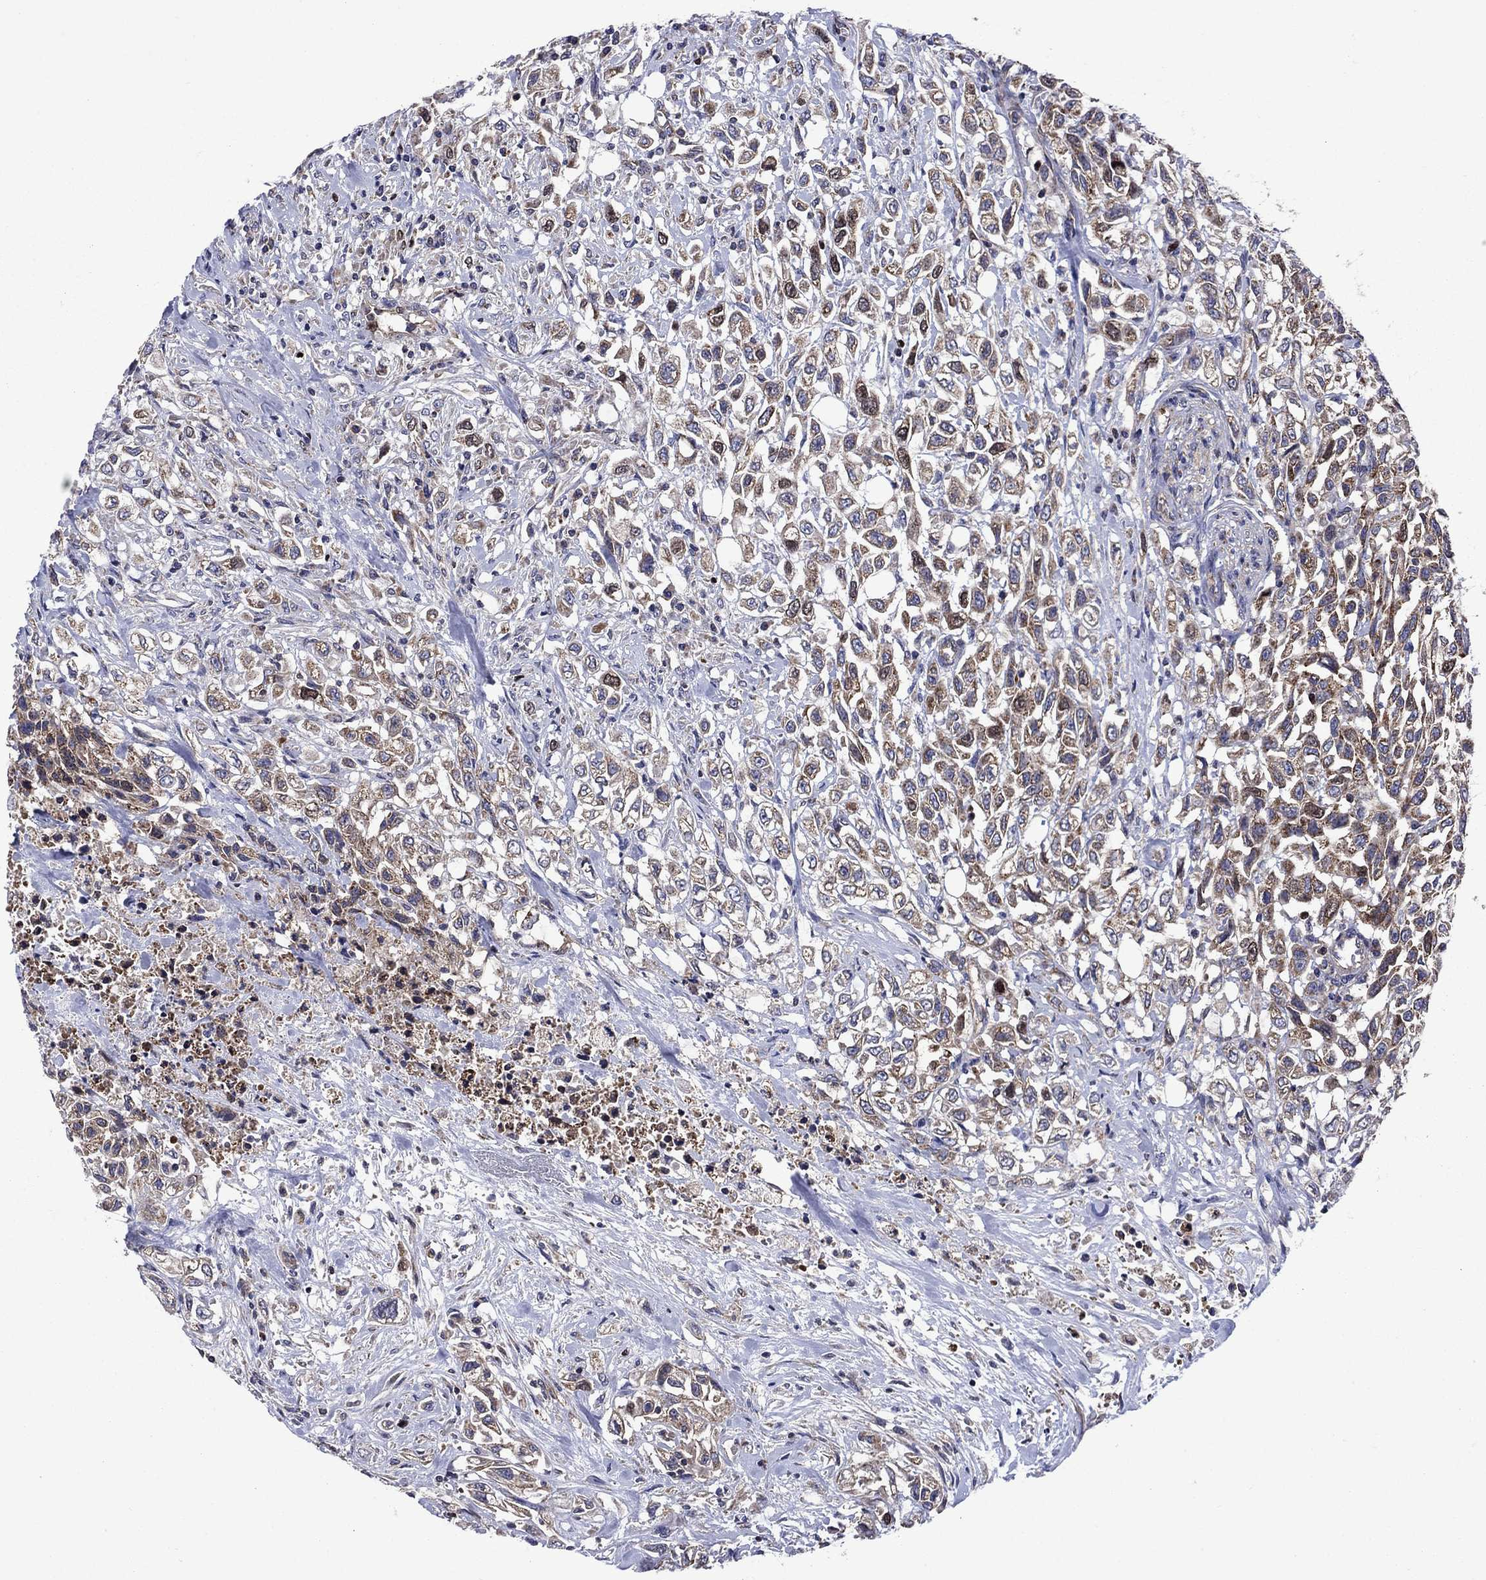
{"staining": {"intensity": "moderate", "quantity": "25%-75%", "location": "cytoplasmic/membranous"}, "tissue": "urothelial cancer", "cell_type": "Tumor cells", "image_type": "cancer", "snomed": [{"axis": "morphology", "description": "Urothelial carcinoma, High grade"}, {"axis": "topography", "description": "Urinary bladder"}], "caption": "Urothelial cancer stained for a protein reveals moderate cytoplasmic/membranous positivity in tumor cells. (DAB IHC with brightfield microscopy, high magnification).", "gene": "KIF22", "patient": {"sex": "female", "age": 56}}